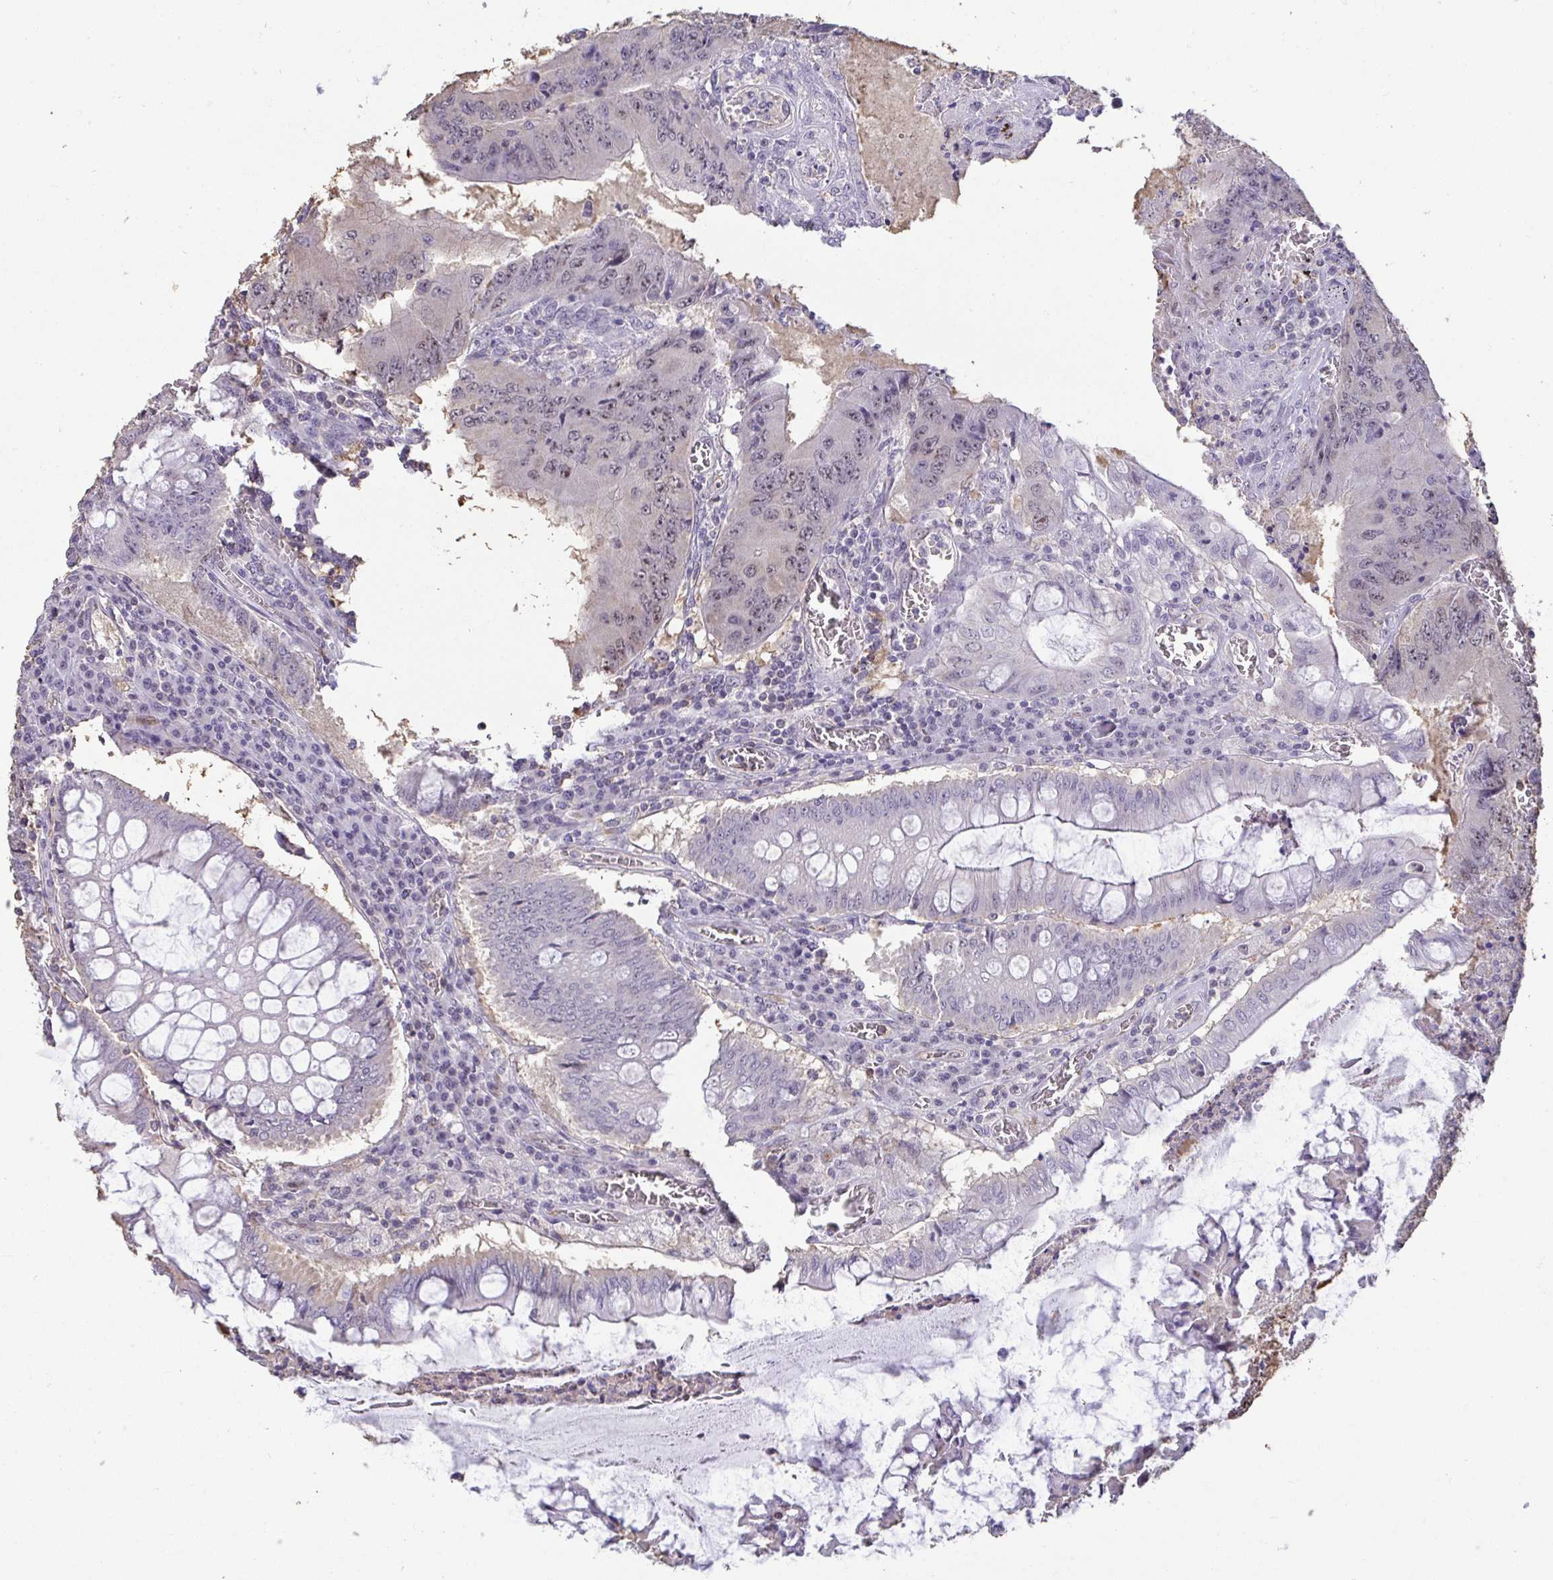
{"staining": {"intensity": "weak", "quantity": "25%-75%", "location": "nuclear"}, "tissue": "colorectal cancer", "cell_type": "Tumor cells", "image_type": "cancer", "snomed": [{"axis": "morphology", "description": "Adenocarcinoma, NOS"}, {"axis": "topography", "description": "Colon"}], "caption": "Protein expression analysis of colorectal adenocarcinoma displays weak nuclear expression in approximately 25%-75% of tumor cells.", "gene": "SENP3", "patient": {"sex": "male", "age": 53}}